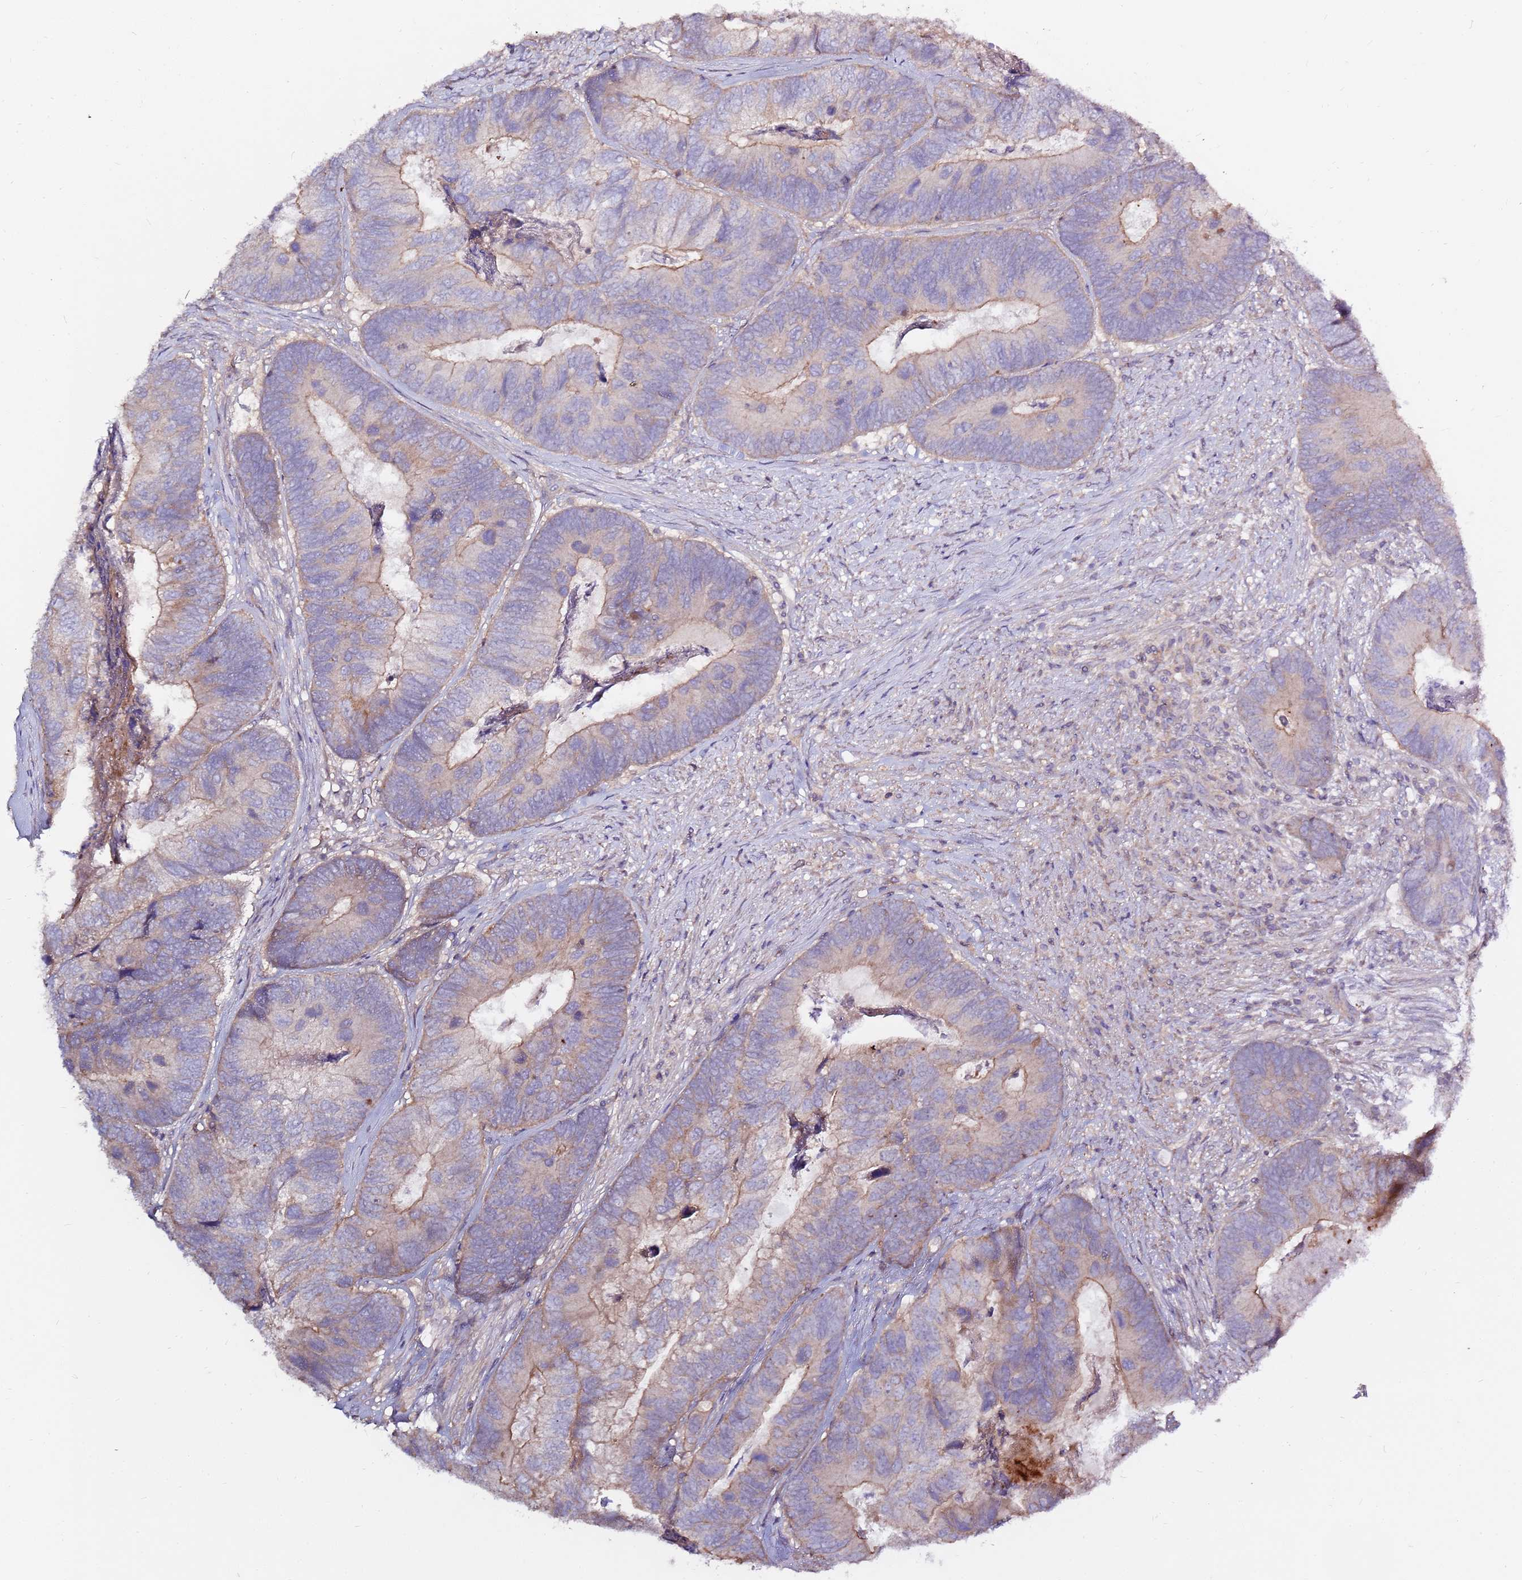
{"staining": {"intensity": "moderate", "quantity": "<25%", "location": "cytoplasmic/membranous"}, "tissue": "colorectal cancer", "cell_type": "Tumor cells", "image_type": "cancer", "snomed": [{"axis": "morphology", "description": "Adenocarcinoma, NOS"}, {"axis": "topography", "description": "Colon"}], "caption": "A brown stain shows moderate cytoplasmic/membranous staining of a protein in colorectal cancer tumor cells.", "gene": "EVA1B", "patient": {"sex": "female", "age": 67}}